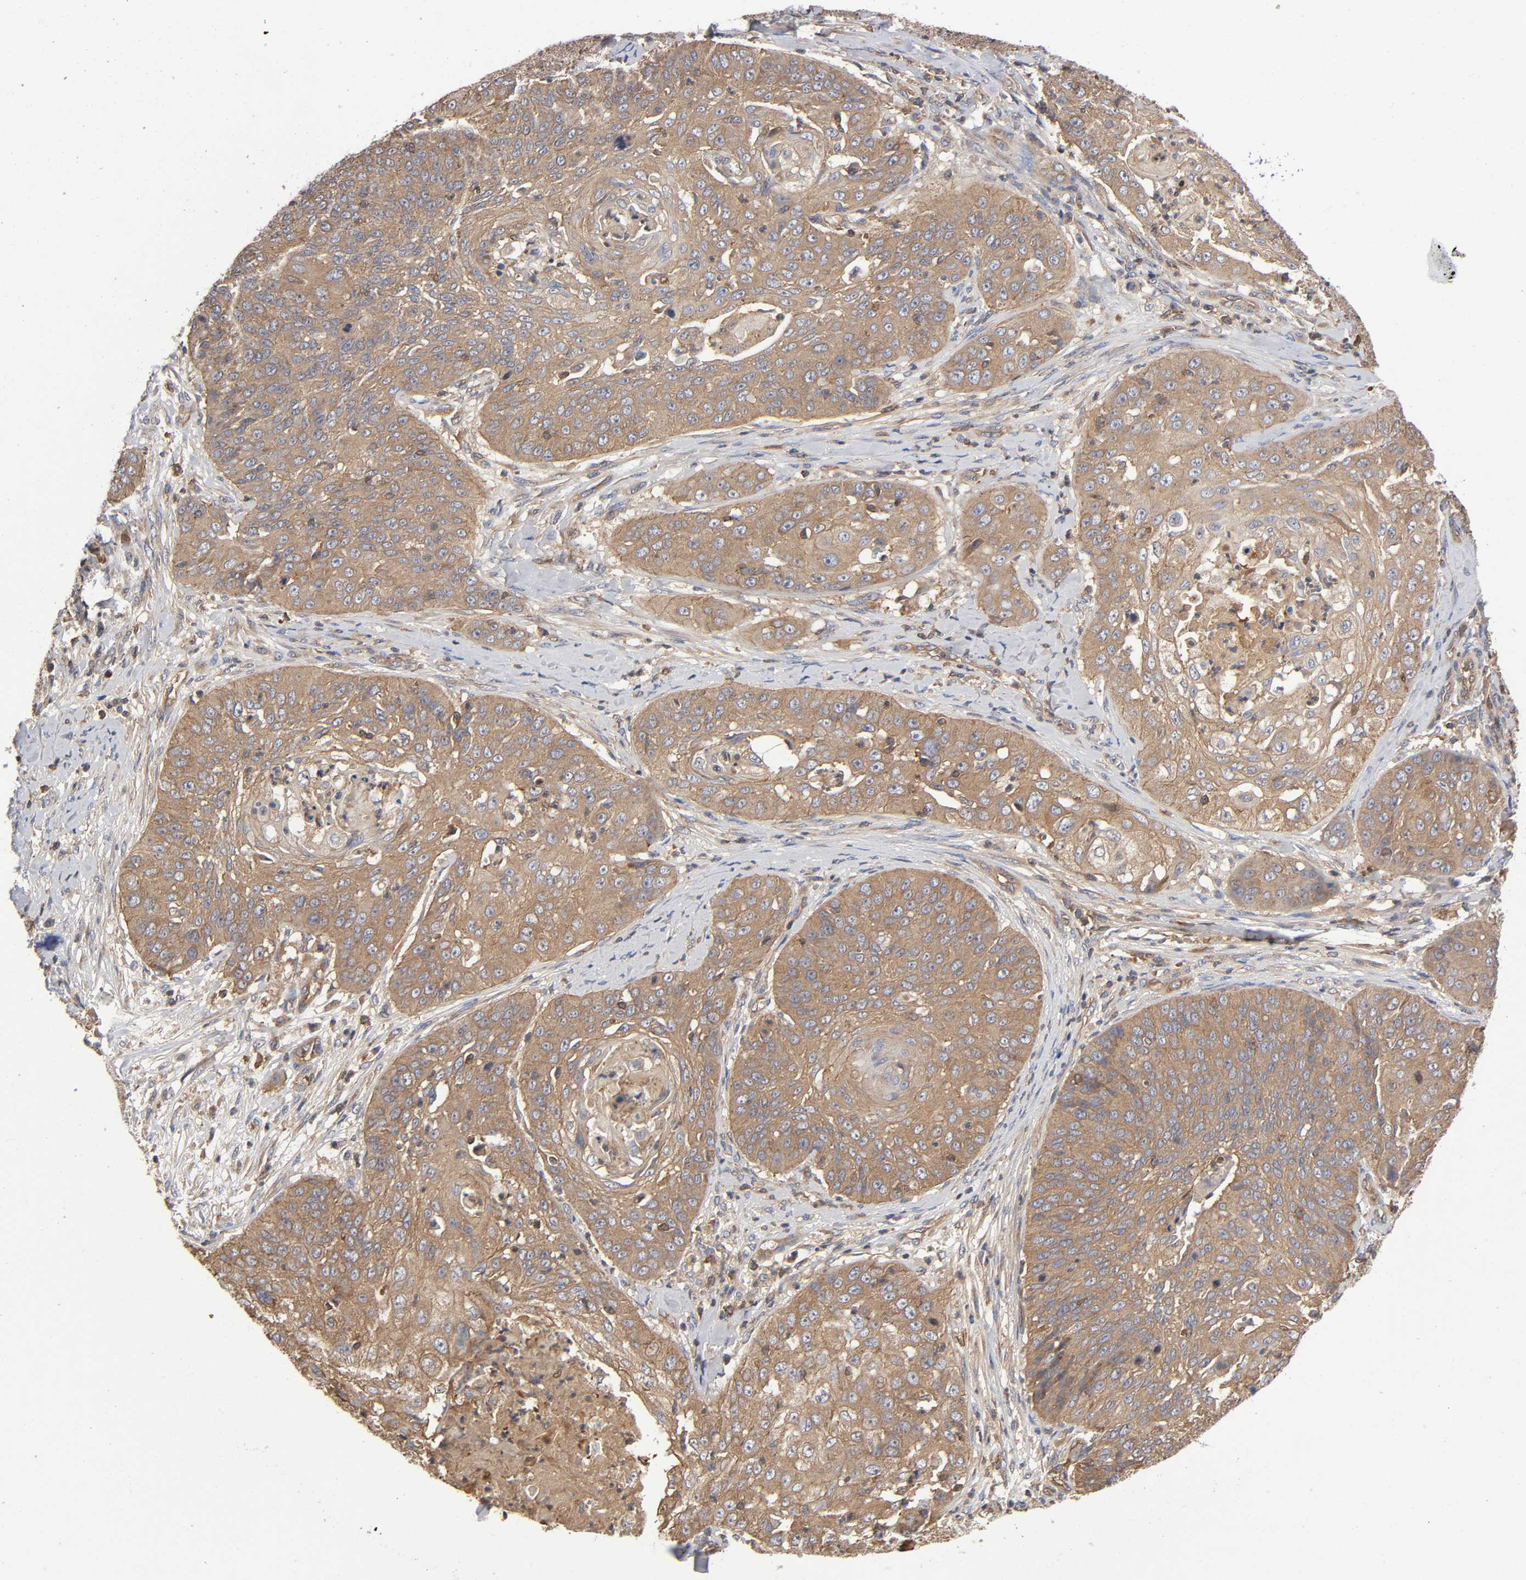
{"staining": {"intensity": "weak", "quantity": ">75%", "location": "cytoplasmic/membranous"}, "tissue": "cervical cancer", "cell_type": "Tumor cells", "image_type": "cancer", "snomed": [{"axis": "morphology", "description": "Squamous cell carcinoma, NOS"}, {"axis": "topography", "description": "Cervix"}], "caption": "Human squamous cell carcinoma (cervical) stained with a brown dye exhibits weak cytoplasmic/membranous positive positivity in approximately >75% of tumor cells.", "gene": "LAMTOR2", "patient": {"sex": "female", "age": 64}}